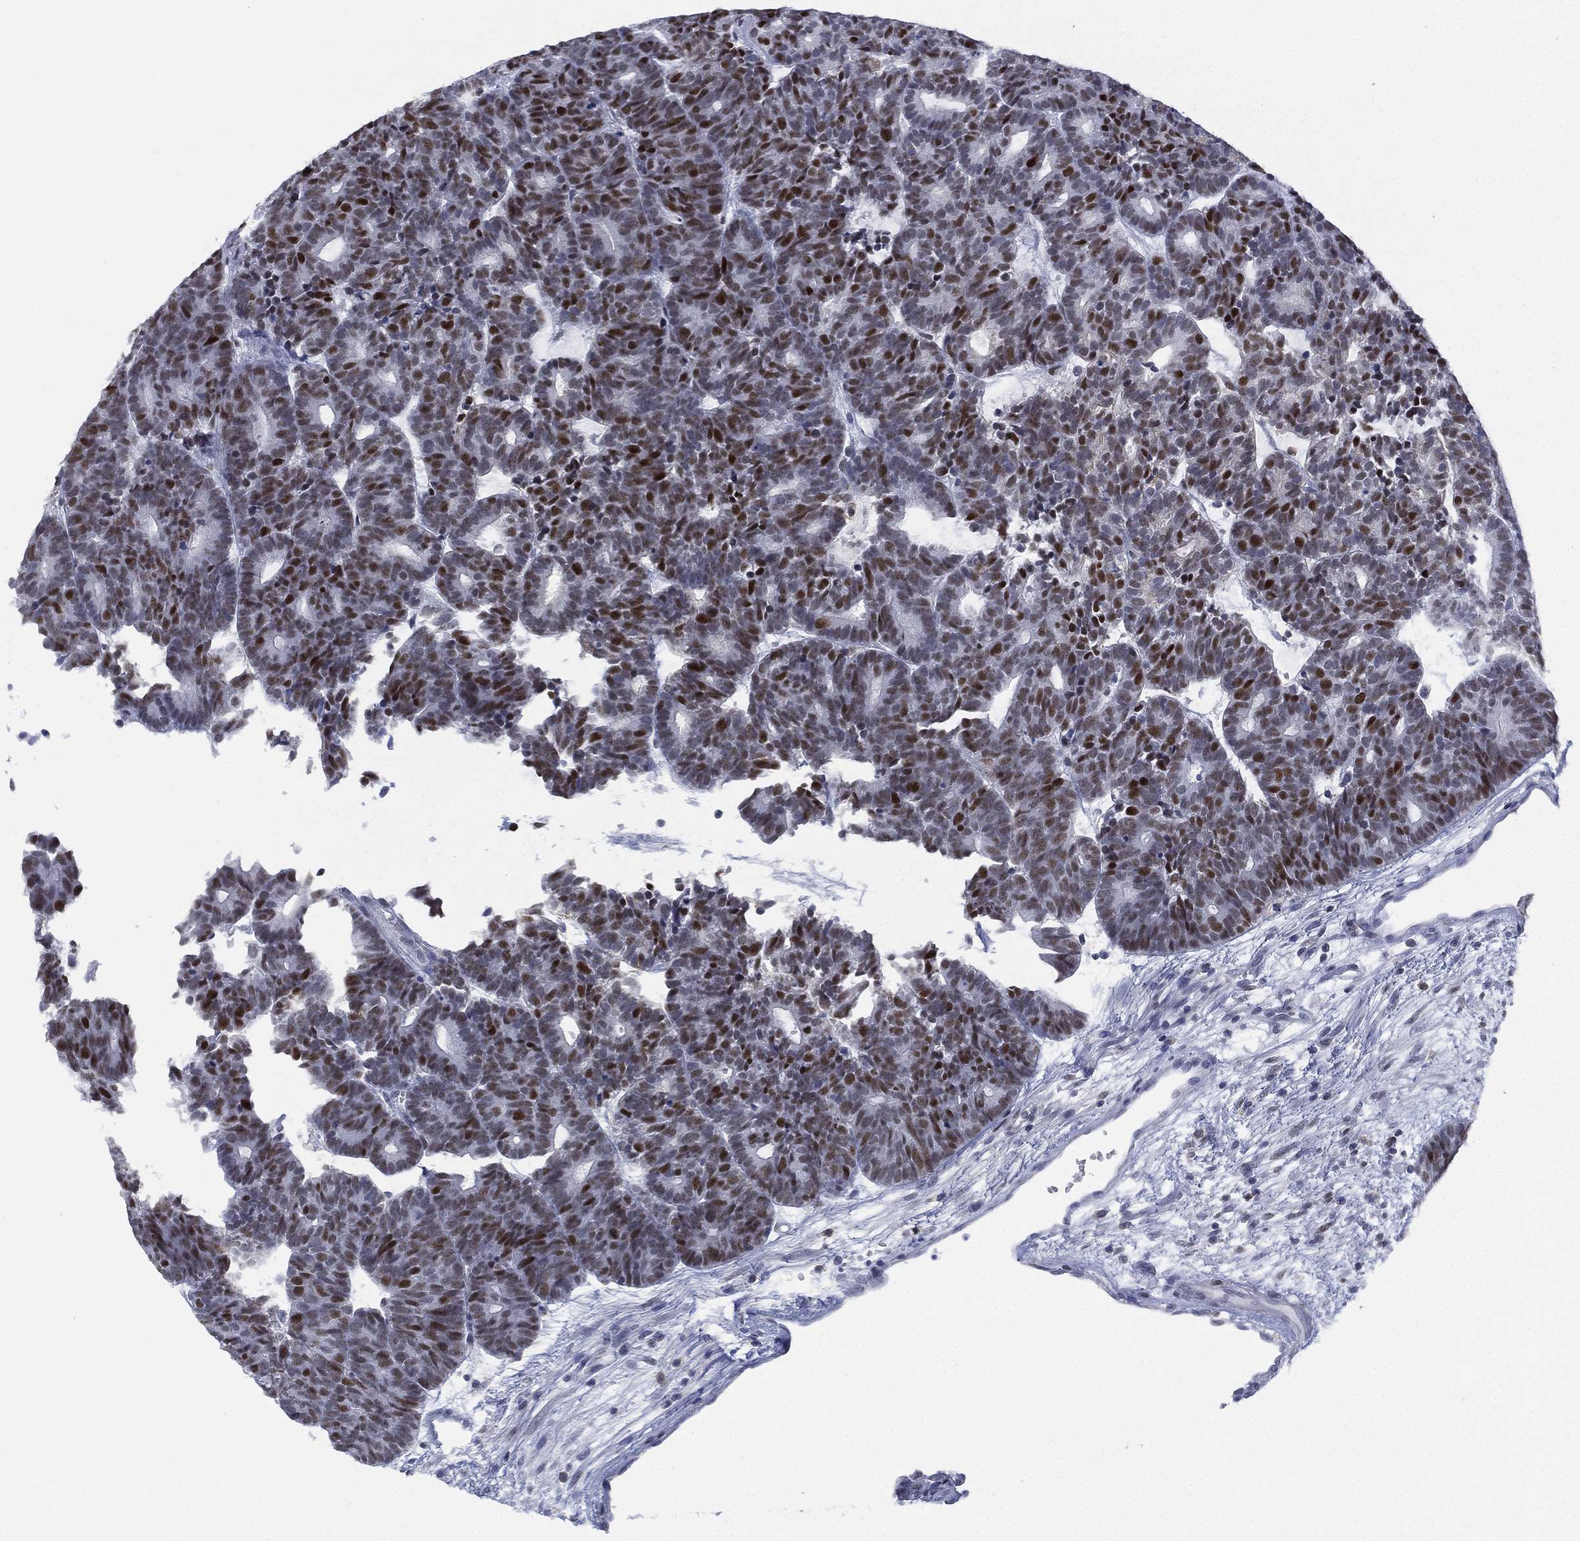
{"staining": {"intensity": "strong", "quantity": "25%-75%", "location": "nuclear"}, "tissue": "head and neck cancer", "cell_type": "Tumor cells", "image_type": "cancer", "snomed": [{"axis": "morphology", "description": "Adenocarcinoma, NOS"}, {"axis": "topography", "description": "Head-Neck"}], "caption": "Immunohistochemistry photomicrograph of adenocarcinoma (head and neck) stained for a protein (brown), which shows high levels of strong nuclear expression in approximately 25%-75% of tumor cells.", "gene": "ZNF711", "patient": {"sex": "female", "age": 81}}